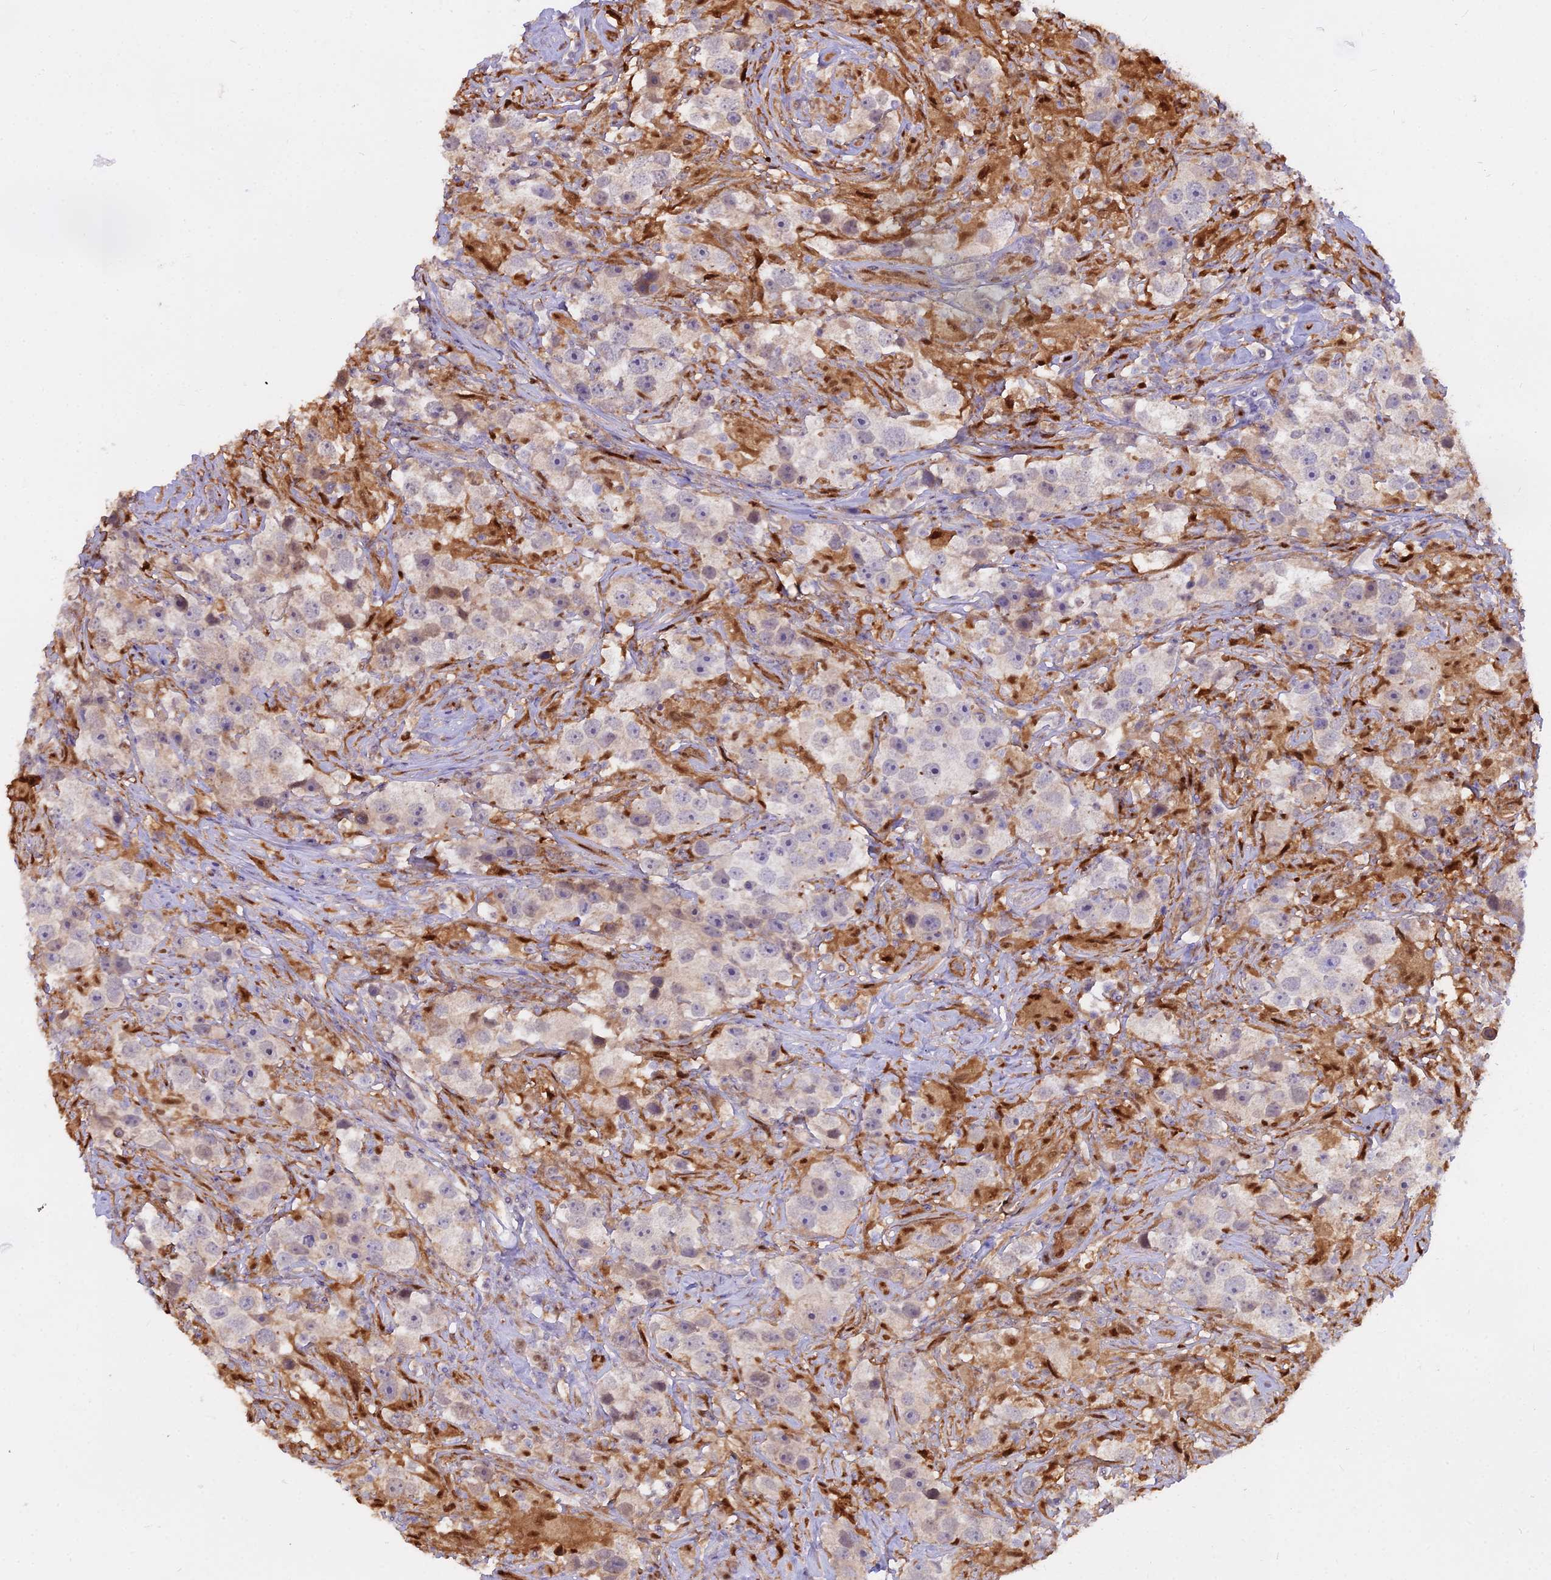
{"staining": {"intensity": "negative", "quantity": "none", "location": "none"}, "tissue": "testis cancer", "cell_type": "Tumor cells", "image_type": "cancer", "snomed": [{"axis": "morphology", "description": "Seminoma, NOS"}, {"axis": "topography", "description": "Testis"}], "caption": "Tumor cells show no significant staining in testis cancer.", "gene": "NPEPL1", "patient": {"sex": "male", "age": 49}}